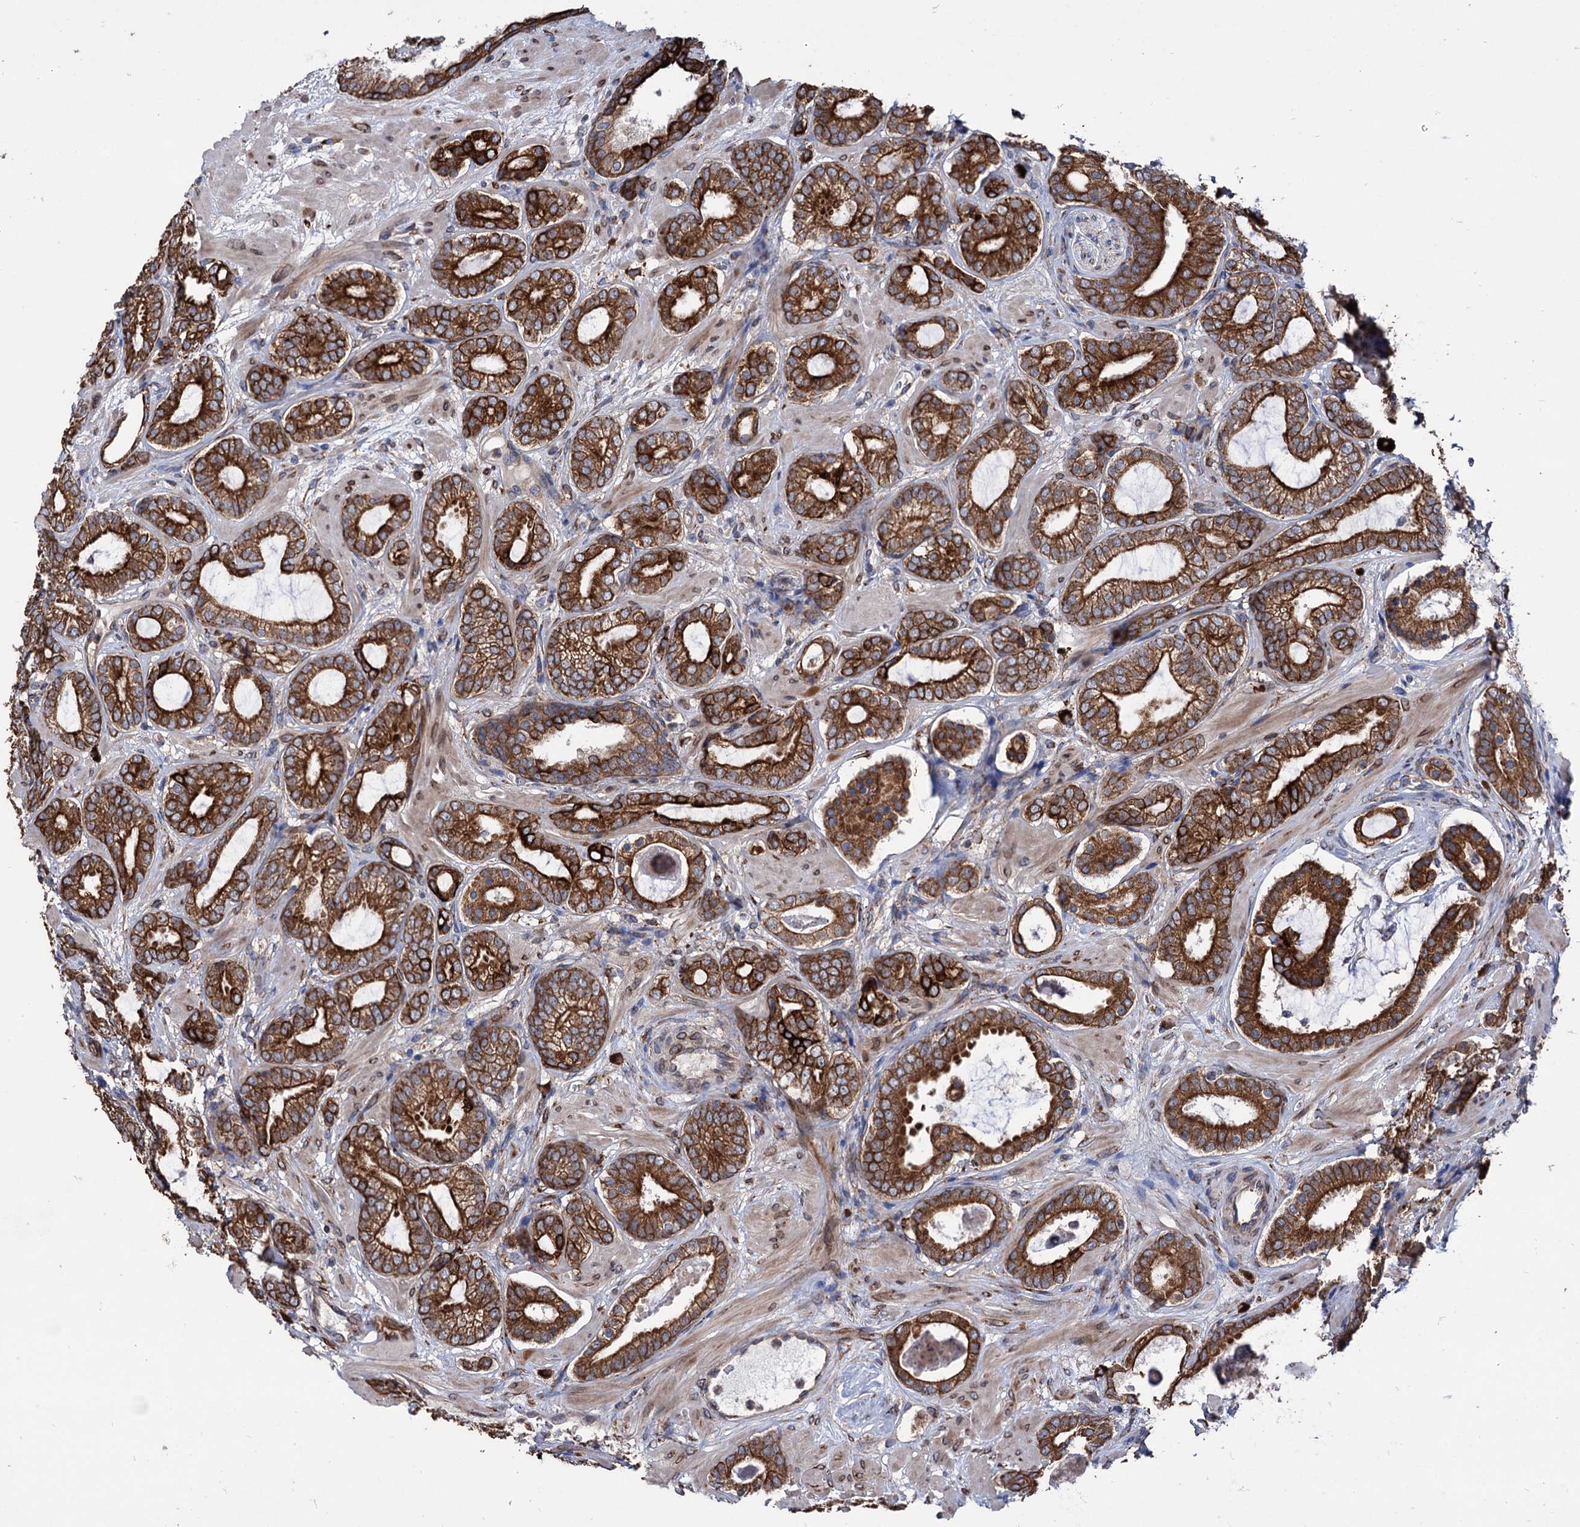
{"staining": {"intensity": "strong", "quantity": ">75%", "location": "cytoplasmic/membranous"}, "tissue": "prostate cancer", "cell_type": "Tumor cells", "image_type": "cancer", "snomed": [{"axis": "morphology", "description": "Adenocarcinoma, High grade"}, {"axis": "topography", "description": "Prostate"}], "caption": "Immunohistochemistry (IHC) (DAB) staining of prostate cancer (high-grade adenocarcinoma) displays strong cytoplasmic/membranous protein staining in approximately >75% of tumor cells. The staining was performed using DAB, with brown indicating positive protein expression. Nuclei are stained blue with hematoxylin.", "gene": "CDAN1", "patient": {"sex": "male", "age": 60}}